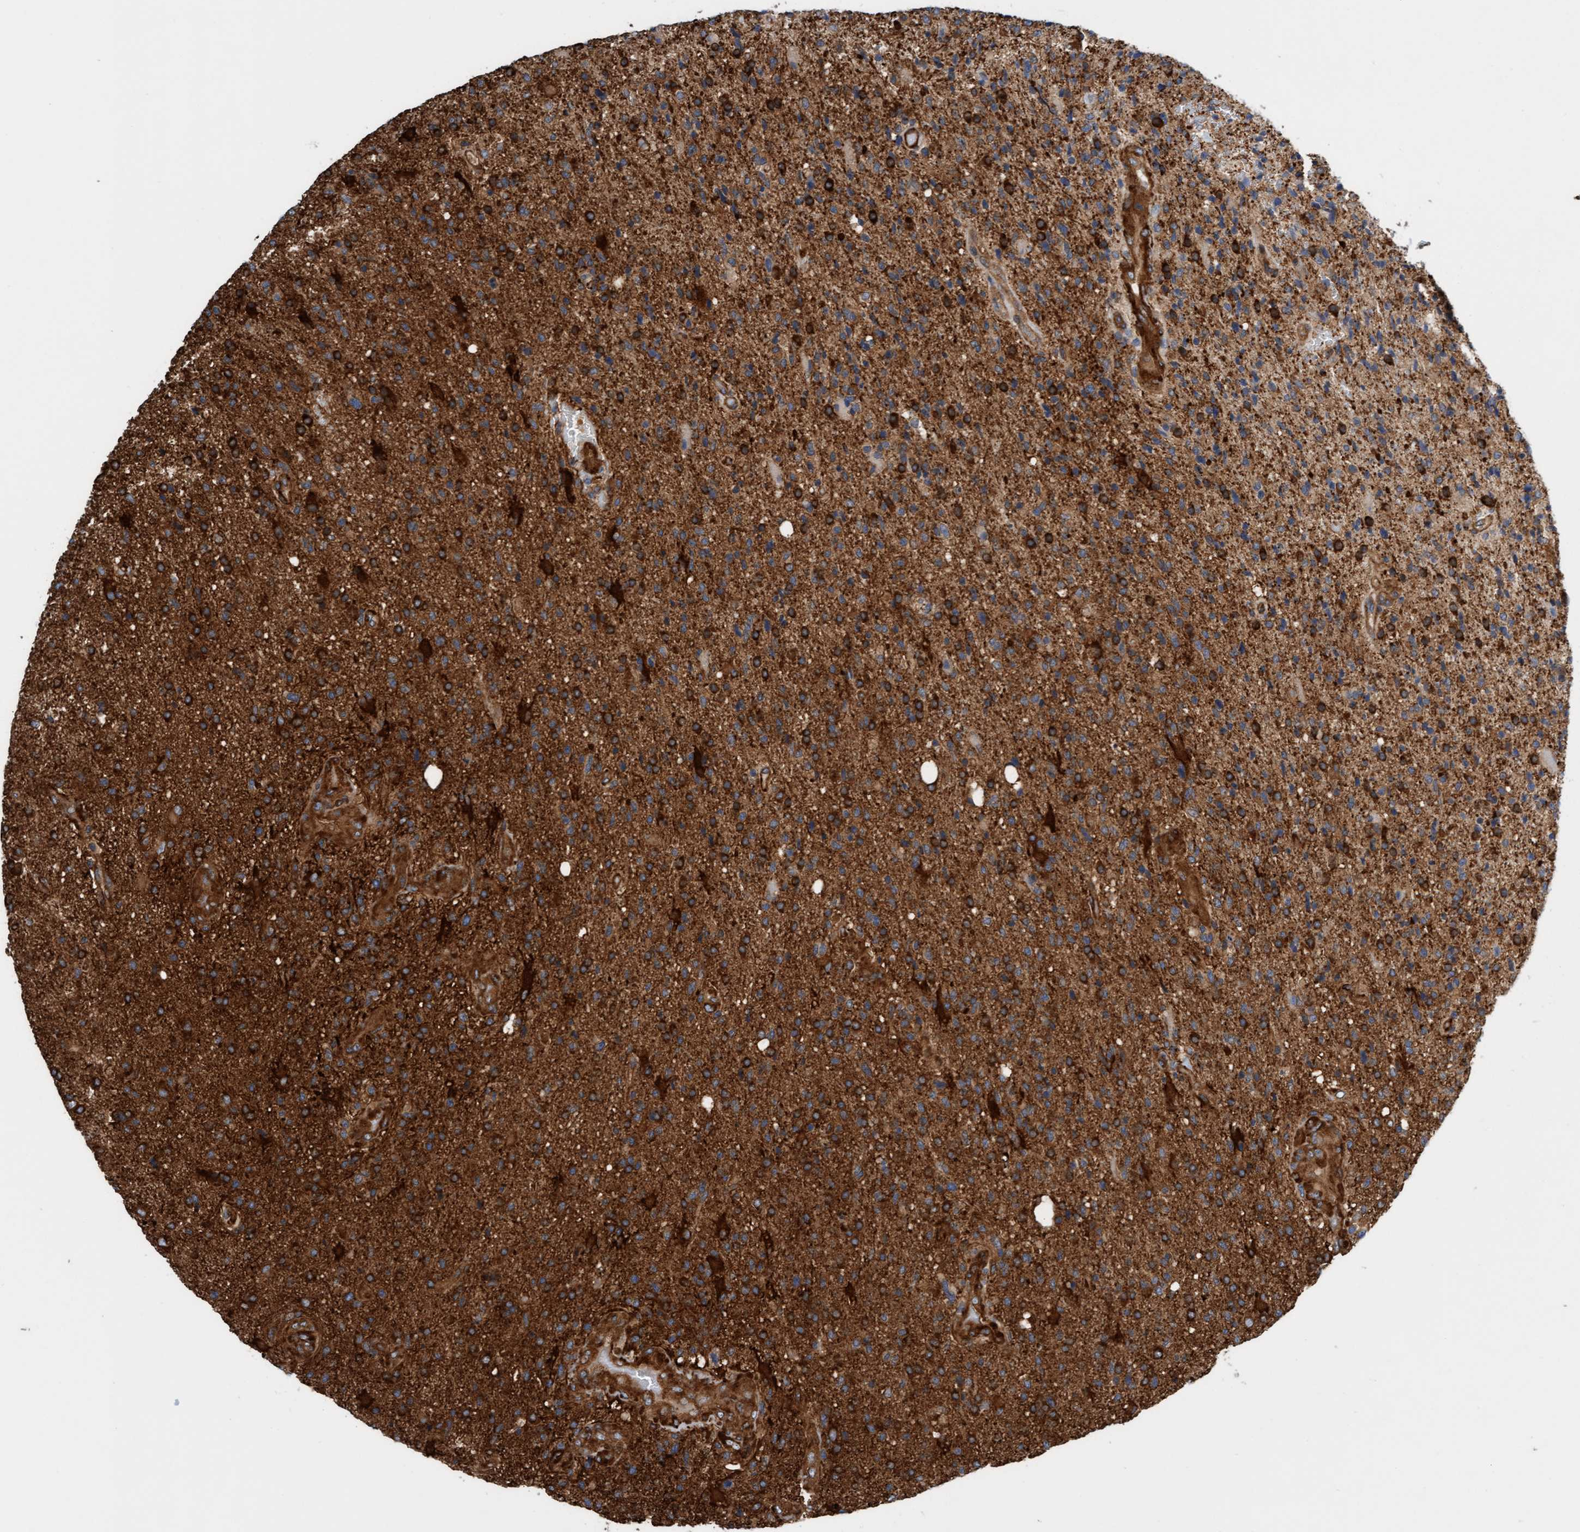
{"staining": {"intensity": "strong", "quantity": ">75%", "location": "cytoplasmic/membranous"}, "tissue": "glioma", "cell_type": "Tumor cells", "image_type": "cancer", "snomed": [{"axis": "morphology", "description": "Glioma, malignant, High grade"}, {"axis": "topography", "description": "Brain"}], "caption": "Human glioma stained with a brown dye shows strong cytoplasmic/membranous positive expression in about >75% of tumor cells.", "gene": "FMNL3", "patient": {"sex": "male", "age": 72}}